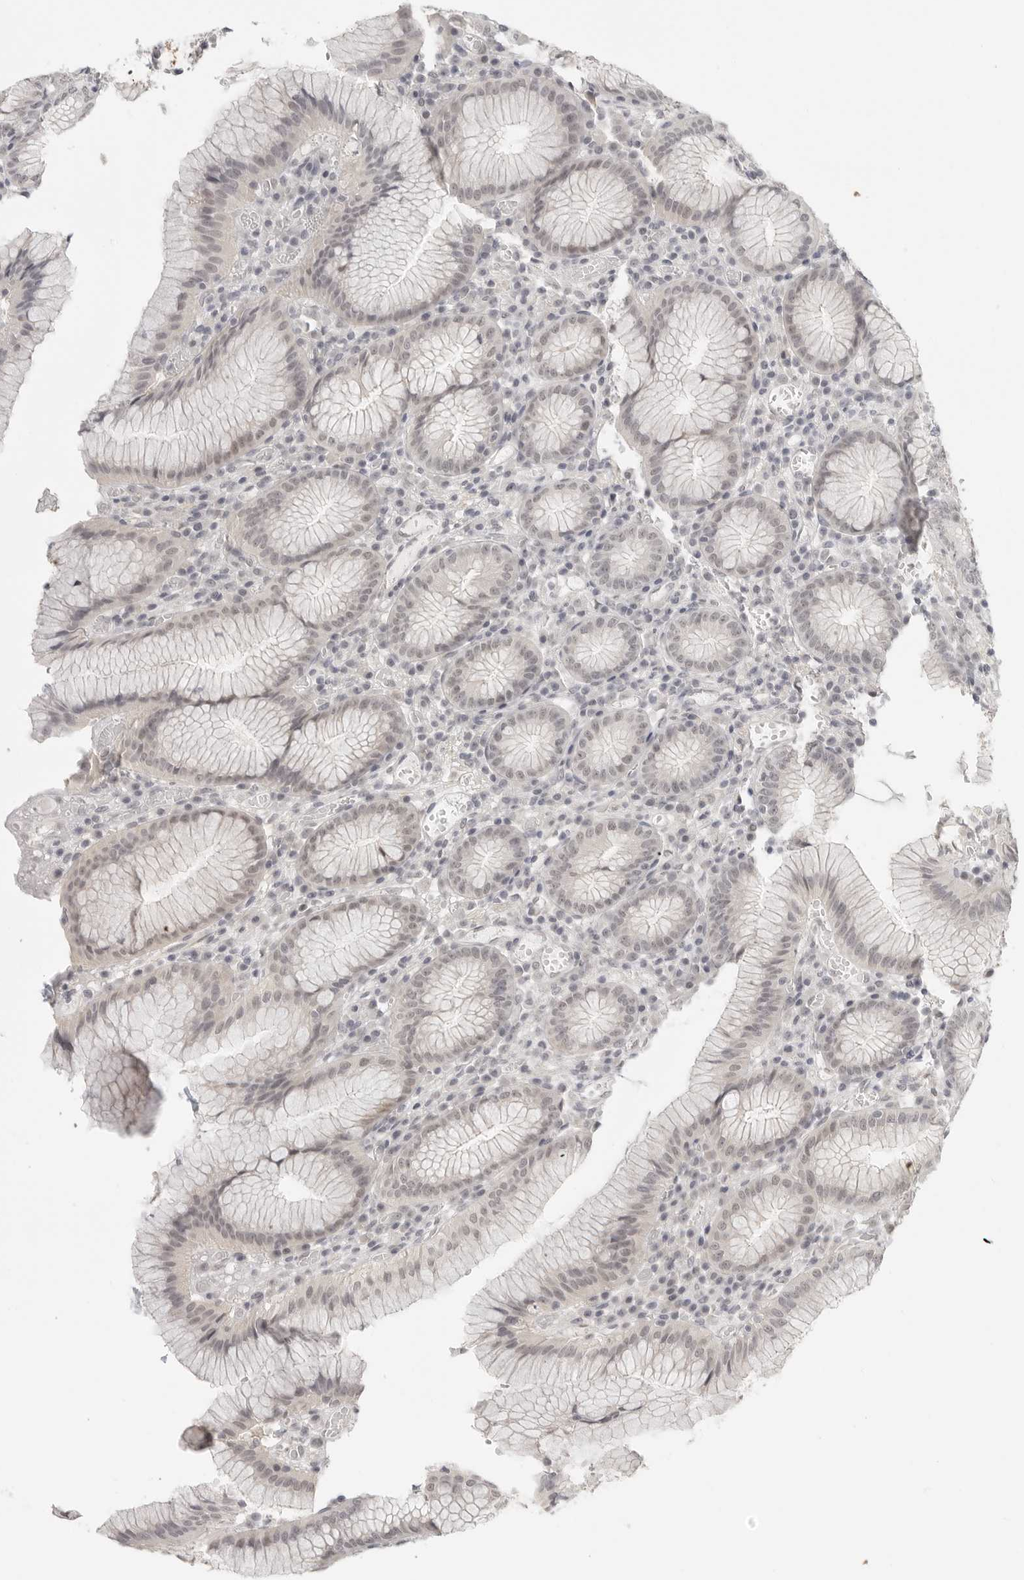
{"staining": {"intensity": "weak", "quantity": "25%-75%", "location": "nuclear"}, "tissue": "stomach", "cell_type": "Glandular cells", "image_type": "normal", "snomed": [{"axis": "morphology", "description": "Normal tissue, NOS"}, {"axis": "topography", "description": "Stomach"}], "caption": "This image exhibits normal stomach stained with immunohistochemistry to label a protein in brown. The nuclear of glandular cells show weak positivity for the protein. Nuclei are counter-stained blue.", "gene": "KLK11", "patient": {"sex": "male", "age": 55}}